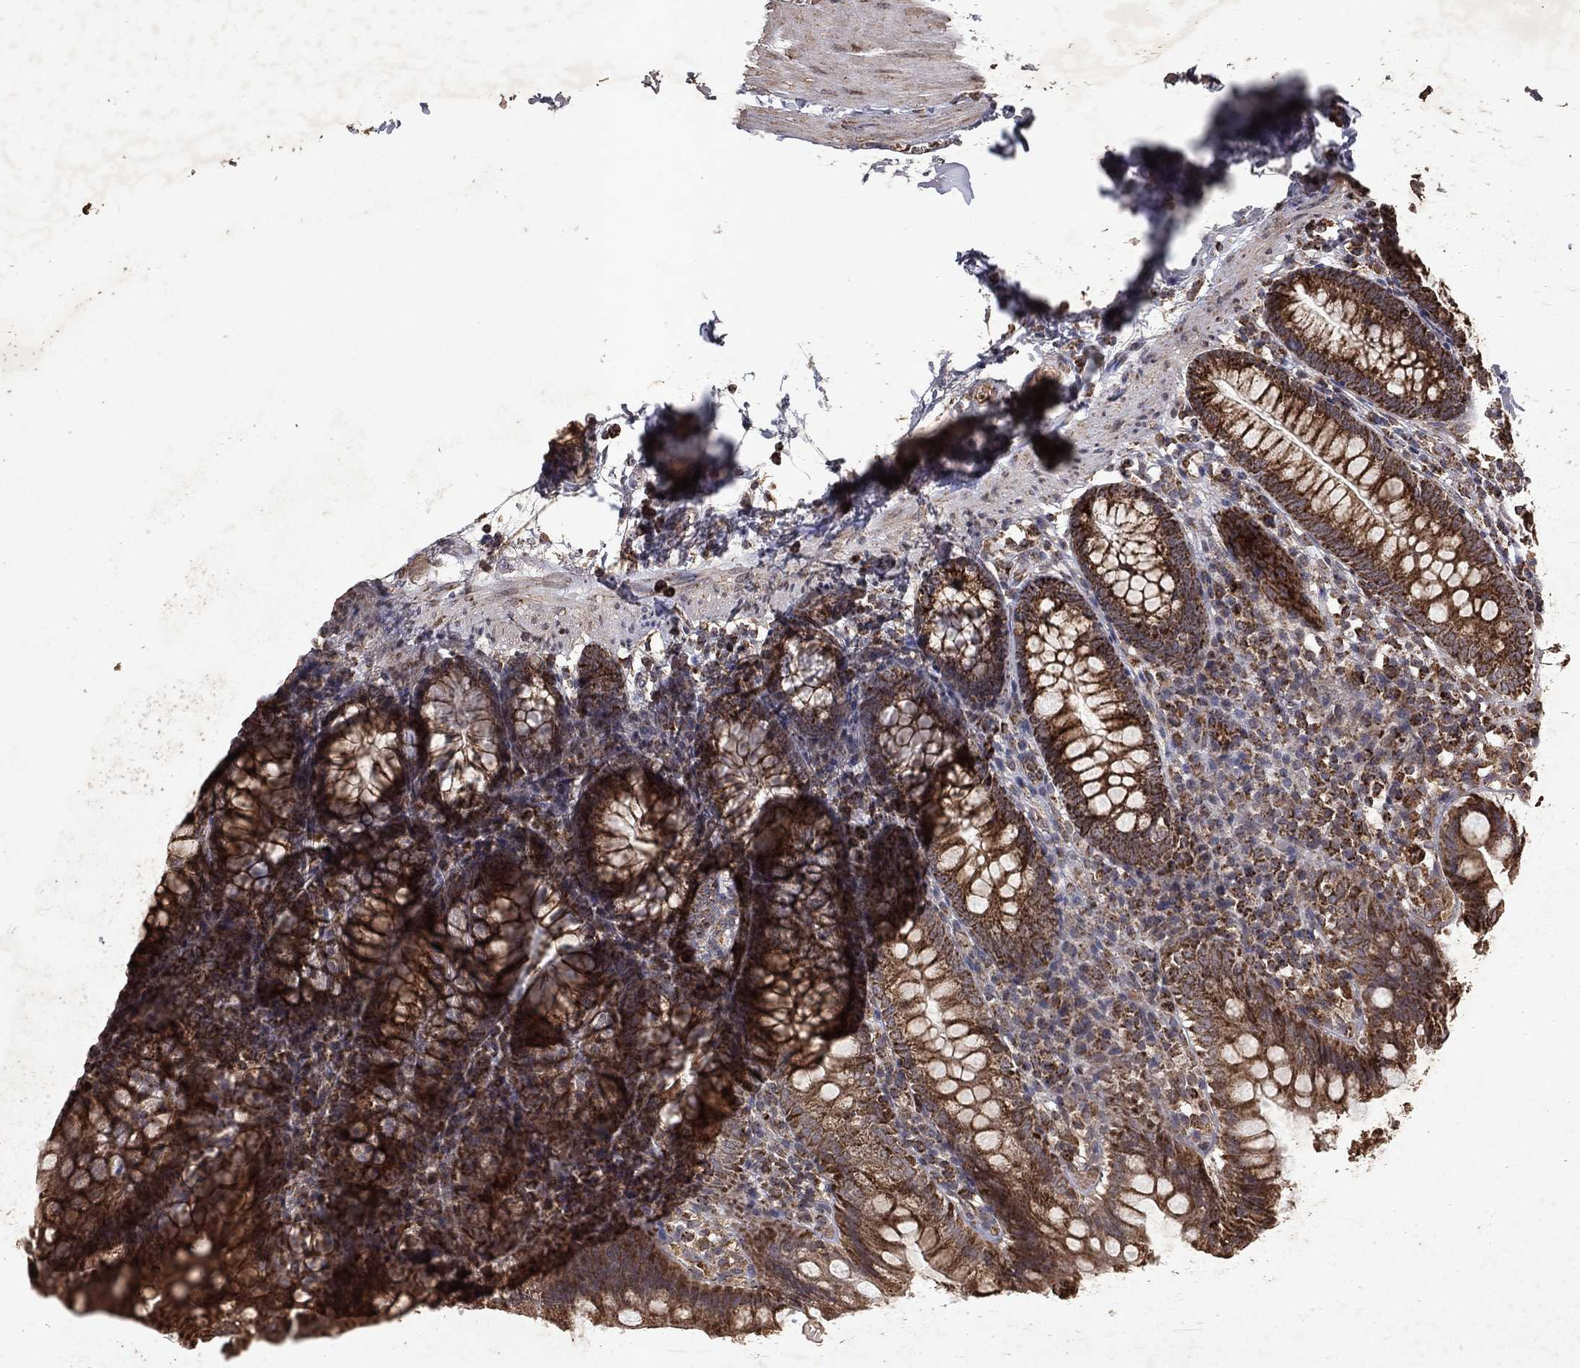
{"staining": {"intensity": "strong", "quantity": ">75%", "location": "cytoplasmic/membranous"}, "tissue": "small intestine", "cell_type": "Glandular cells", "image_type": "normal", "snomed": [{"axis": "morphology", "description": "Normal tissue, NOS"}, {"axis": "topography", "description": "Small intestine"}], "caption": "High-magnification brightfield microscopy of benign small intestine stained with DAB (3,3'-diaminobenzidine) (brown) and counterstained with hematoxylin (blue). glandular cells exhibit strong cytoplasmic/membranous staining is seen in about>75% of cells. The staining was performed using DAB (3,3'-diaminobenzidine) to visualize the protein expression in brown, while the nuclei were stained in blue with hematoxylin (Magnification: 20x).", "gene": "PYROXD2", "patient": {"sex": "female", "age": 90}}